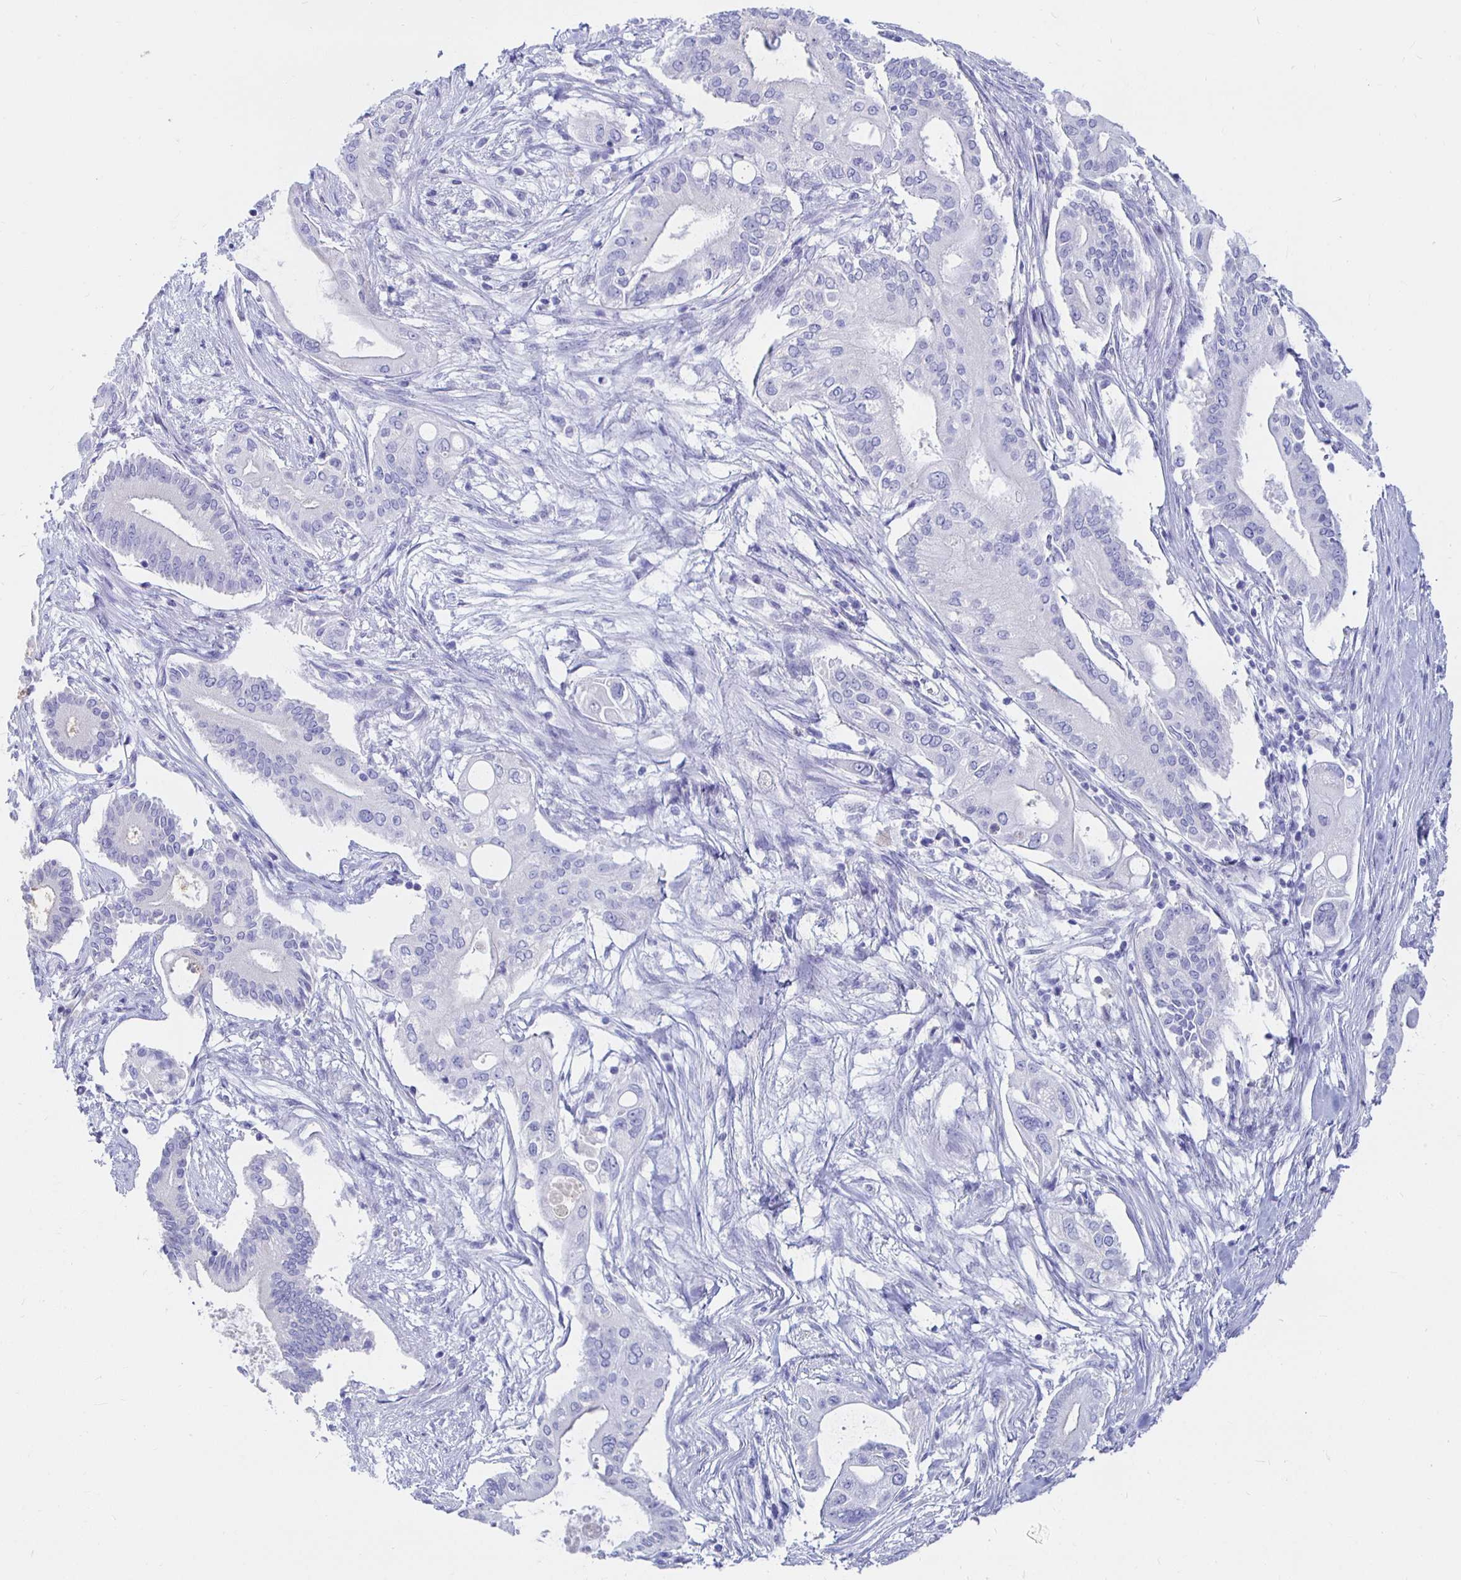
{"staining": {"intensity": "negative", "quantity": "none", "location": "none"}, "tissue": "pancreatic cancer", "cell_type": "Tumor cells", "image_type": "cancer", "snomed": [{"axis": "morphology", "description": "Adenocarcinoma, NOS"}, {"axis": "topography", "description": "Pancreas"}], "caption": "There is no significant staining in tumor cells of adenocarcinoma (pancreatic). Brightfield microscopy of immunohistochemistry (IHC) stained with DAB (3,3'-diaminobenzidine) (brown) and hematoxylin (blue), captured at high magnification.", "gene": "UMOD", "patient": {"sex": "female", "age": 68}}